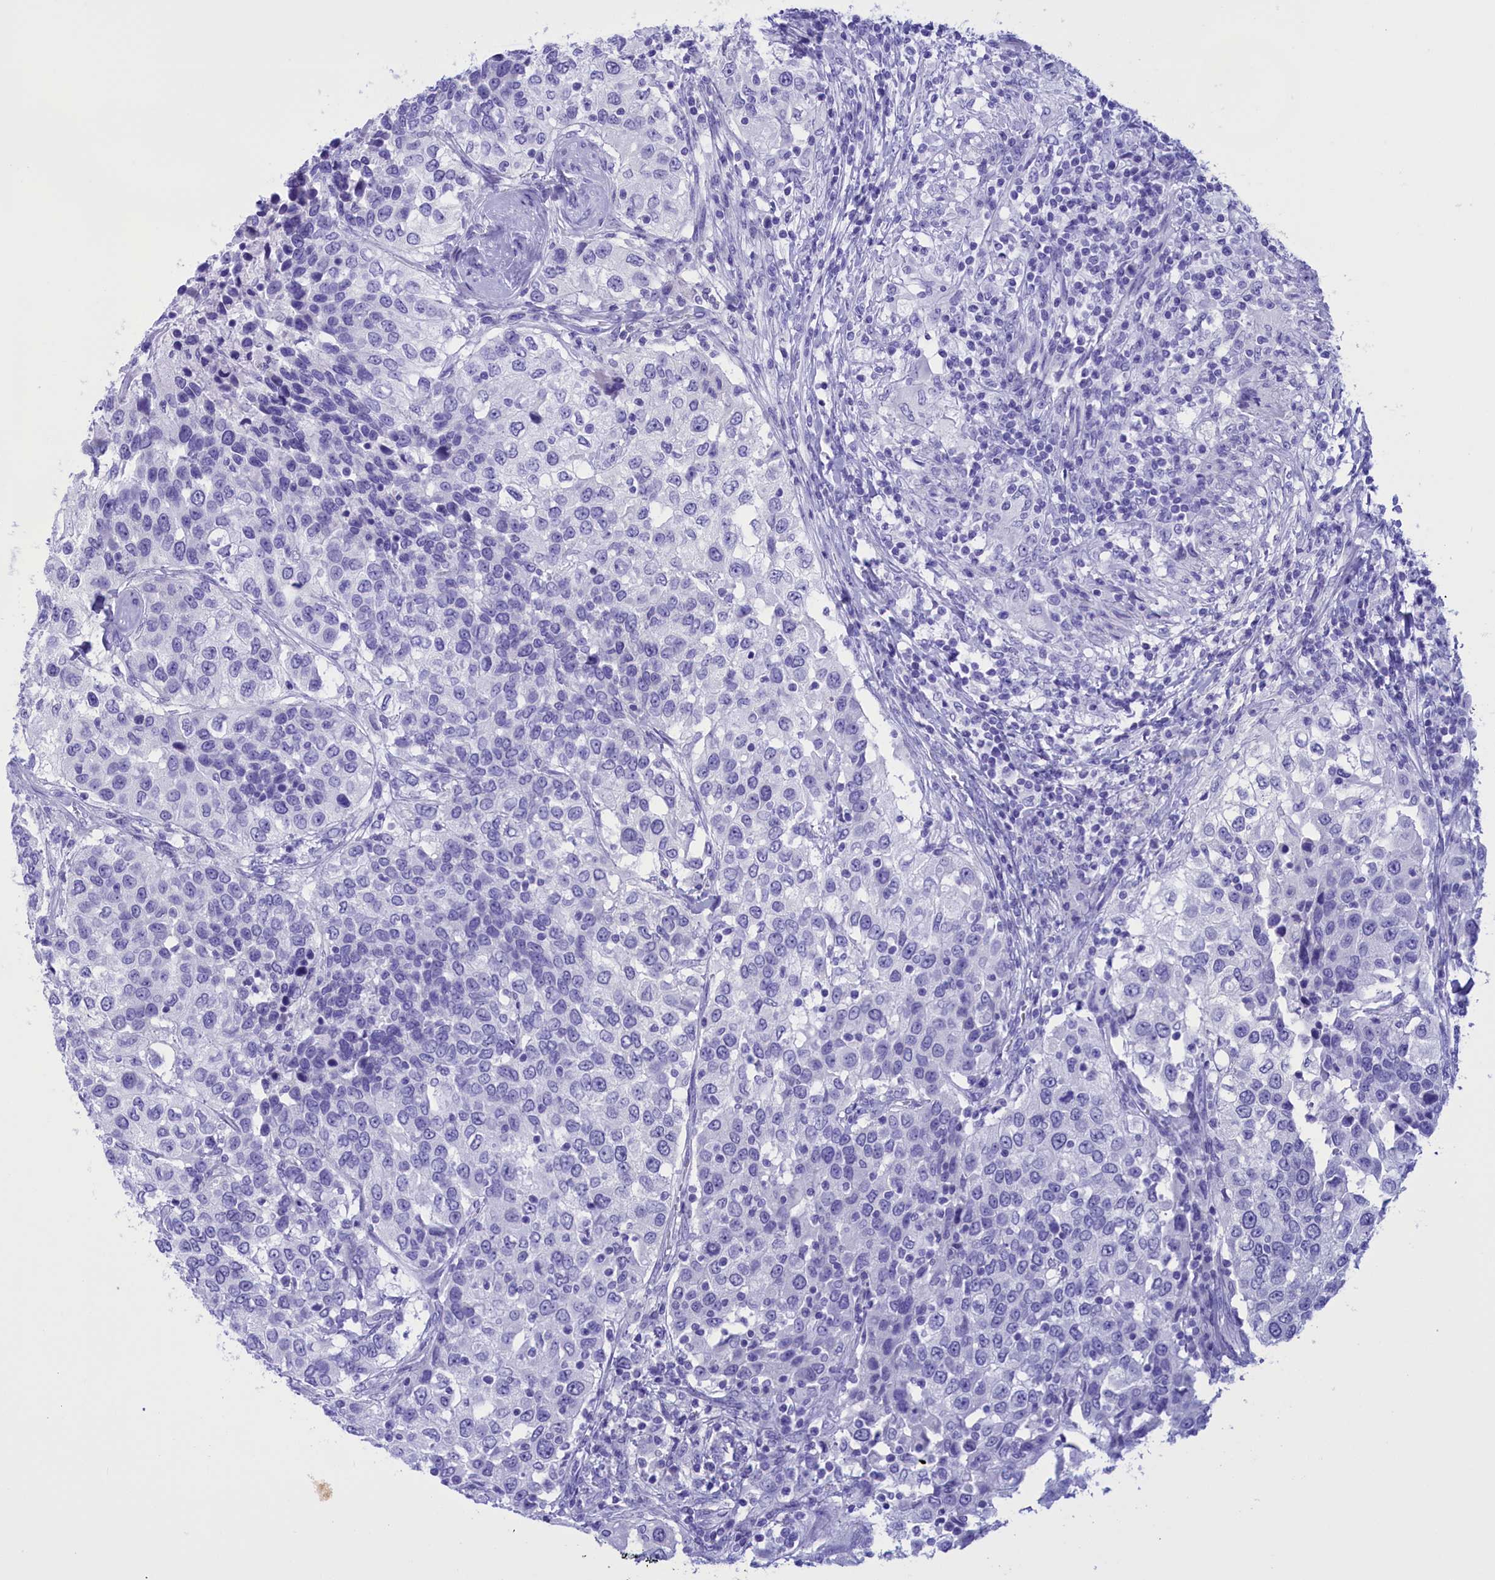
{"staining": {"intensity": "negative", "quantity": "none", "location": "none"}, "tissue": "urothelial cancer", "cell_type": "Tumor cells", "image_type": "cancer", "snomed": [{"axis": "morphology", "description": "Urothelial carcinoma, High grade"}, {"axis": "topography", "description": "Urinary bladder"}], "caption": "Immunohistochemistry (IHC) histopathology image of human high-grade urothelial carcinoma stained for a protein (brown), which exhibits no staining in tumor cells. Nuclei are stained in blue.", "gene": "BRI3", "patient": {"sex": "female", "age": 80}}